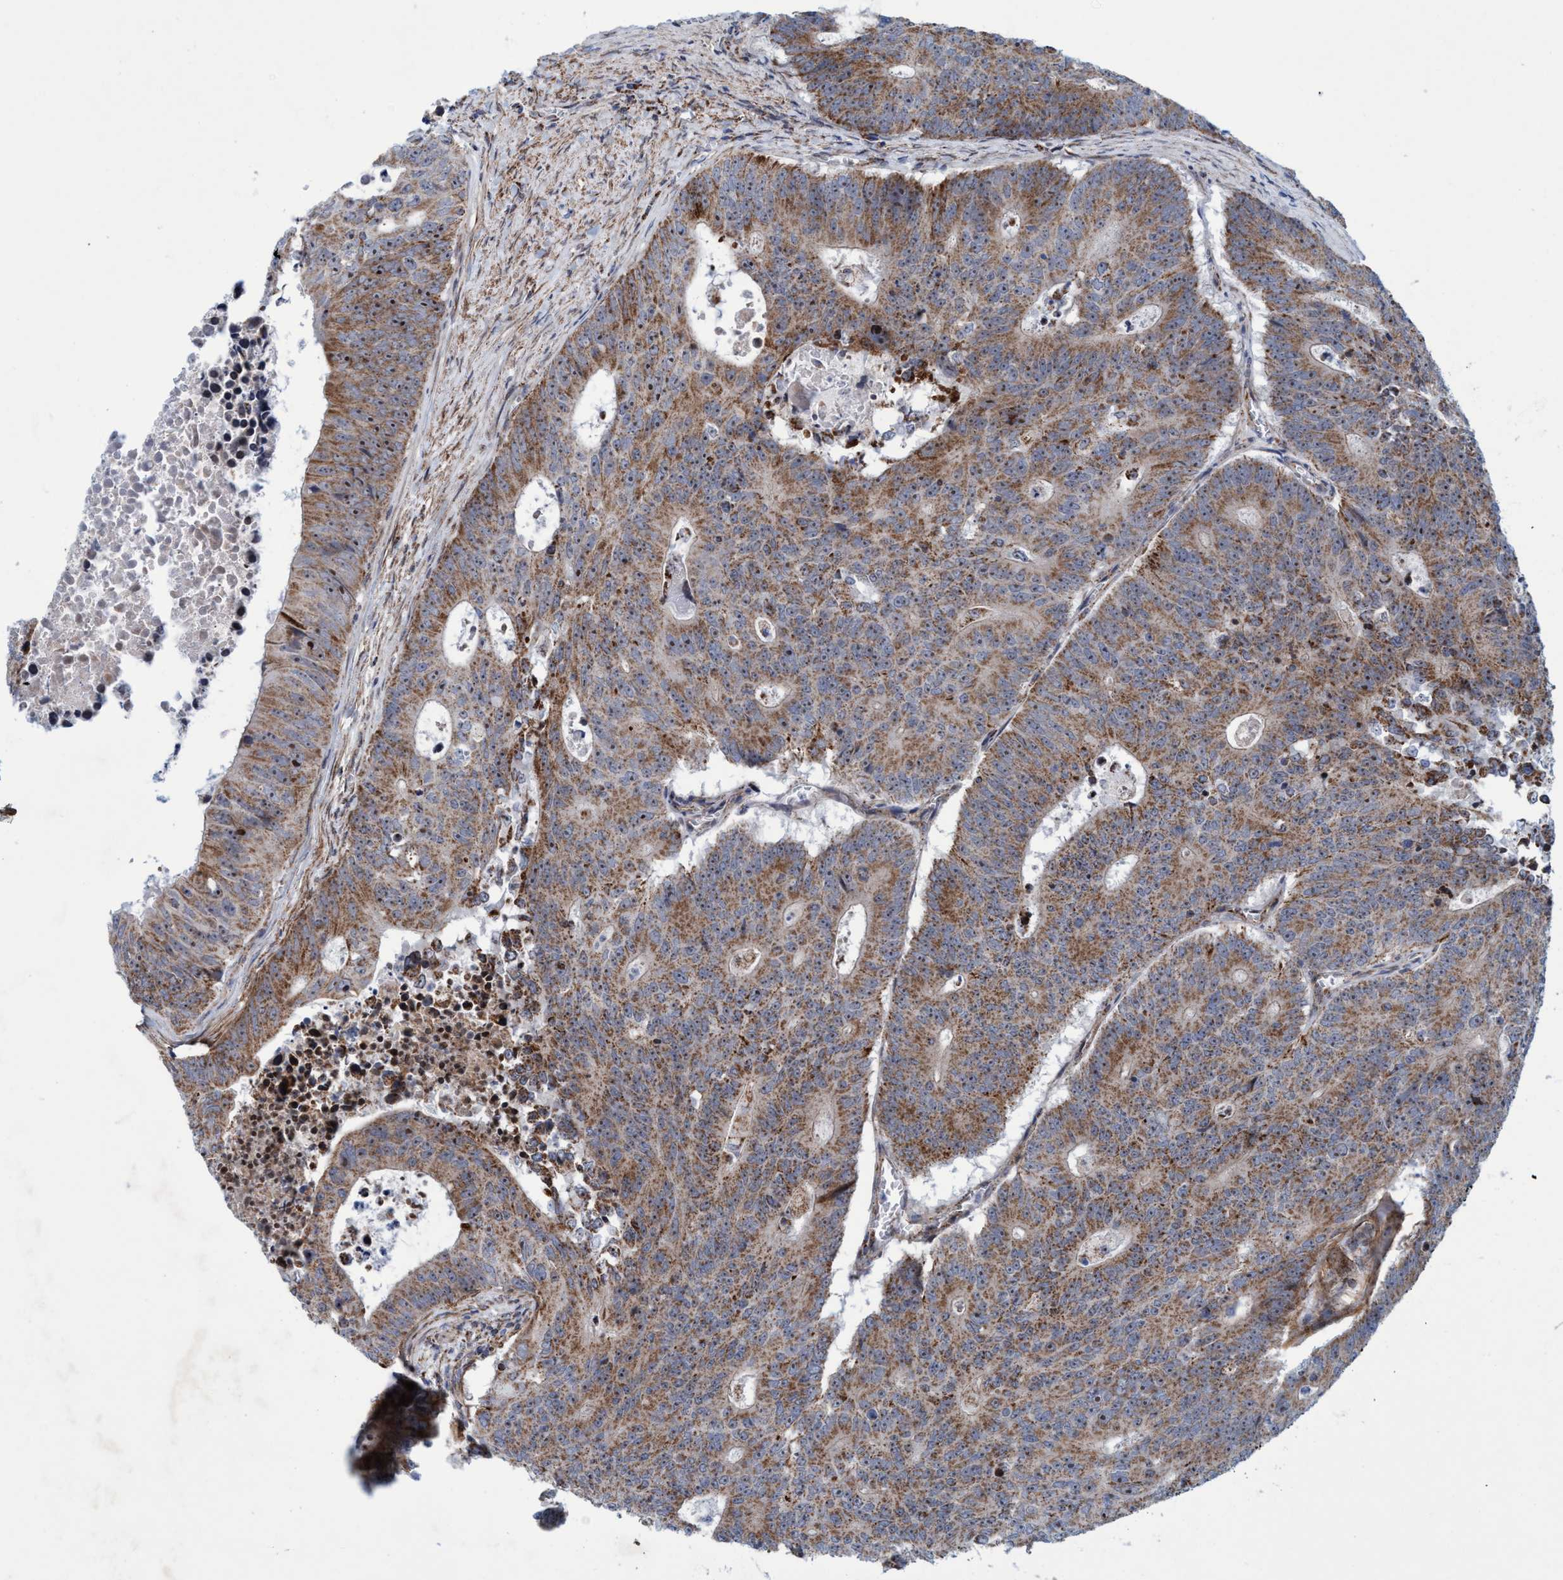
{"staining": {"intensity": "moderate", "quantity": ">75%", "location": "cytoplasmic/membranous"}, "tissue": "colorectal cancer", "cell_type": "Tumor cells", "image_type": "cancer", "snomed": [{"axis": "morphology", "description": "Adenocarcinoma, NOS"}, {"axis": "topography", "description": "Colon"}], "caption": "This is an image of IHC staining of colorectal cancer (adenocarcinoma), which shows moderate expression in the cytoplasmic/membranous of tumor cells.", "gene": "POLR1F", "patient": {"sex": "male", "age": 87}}